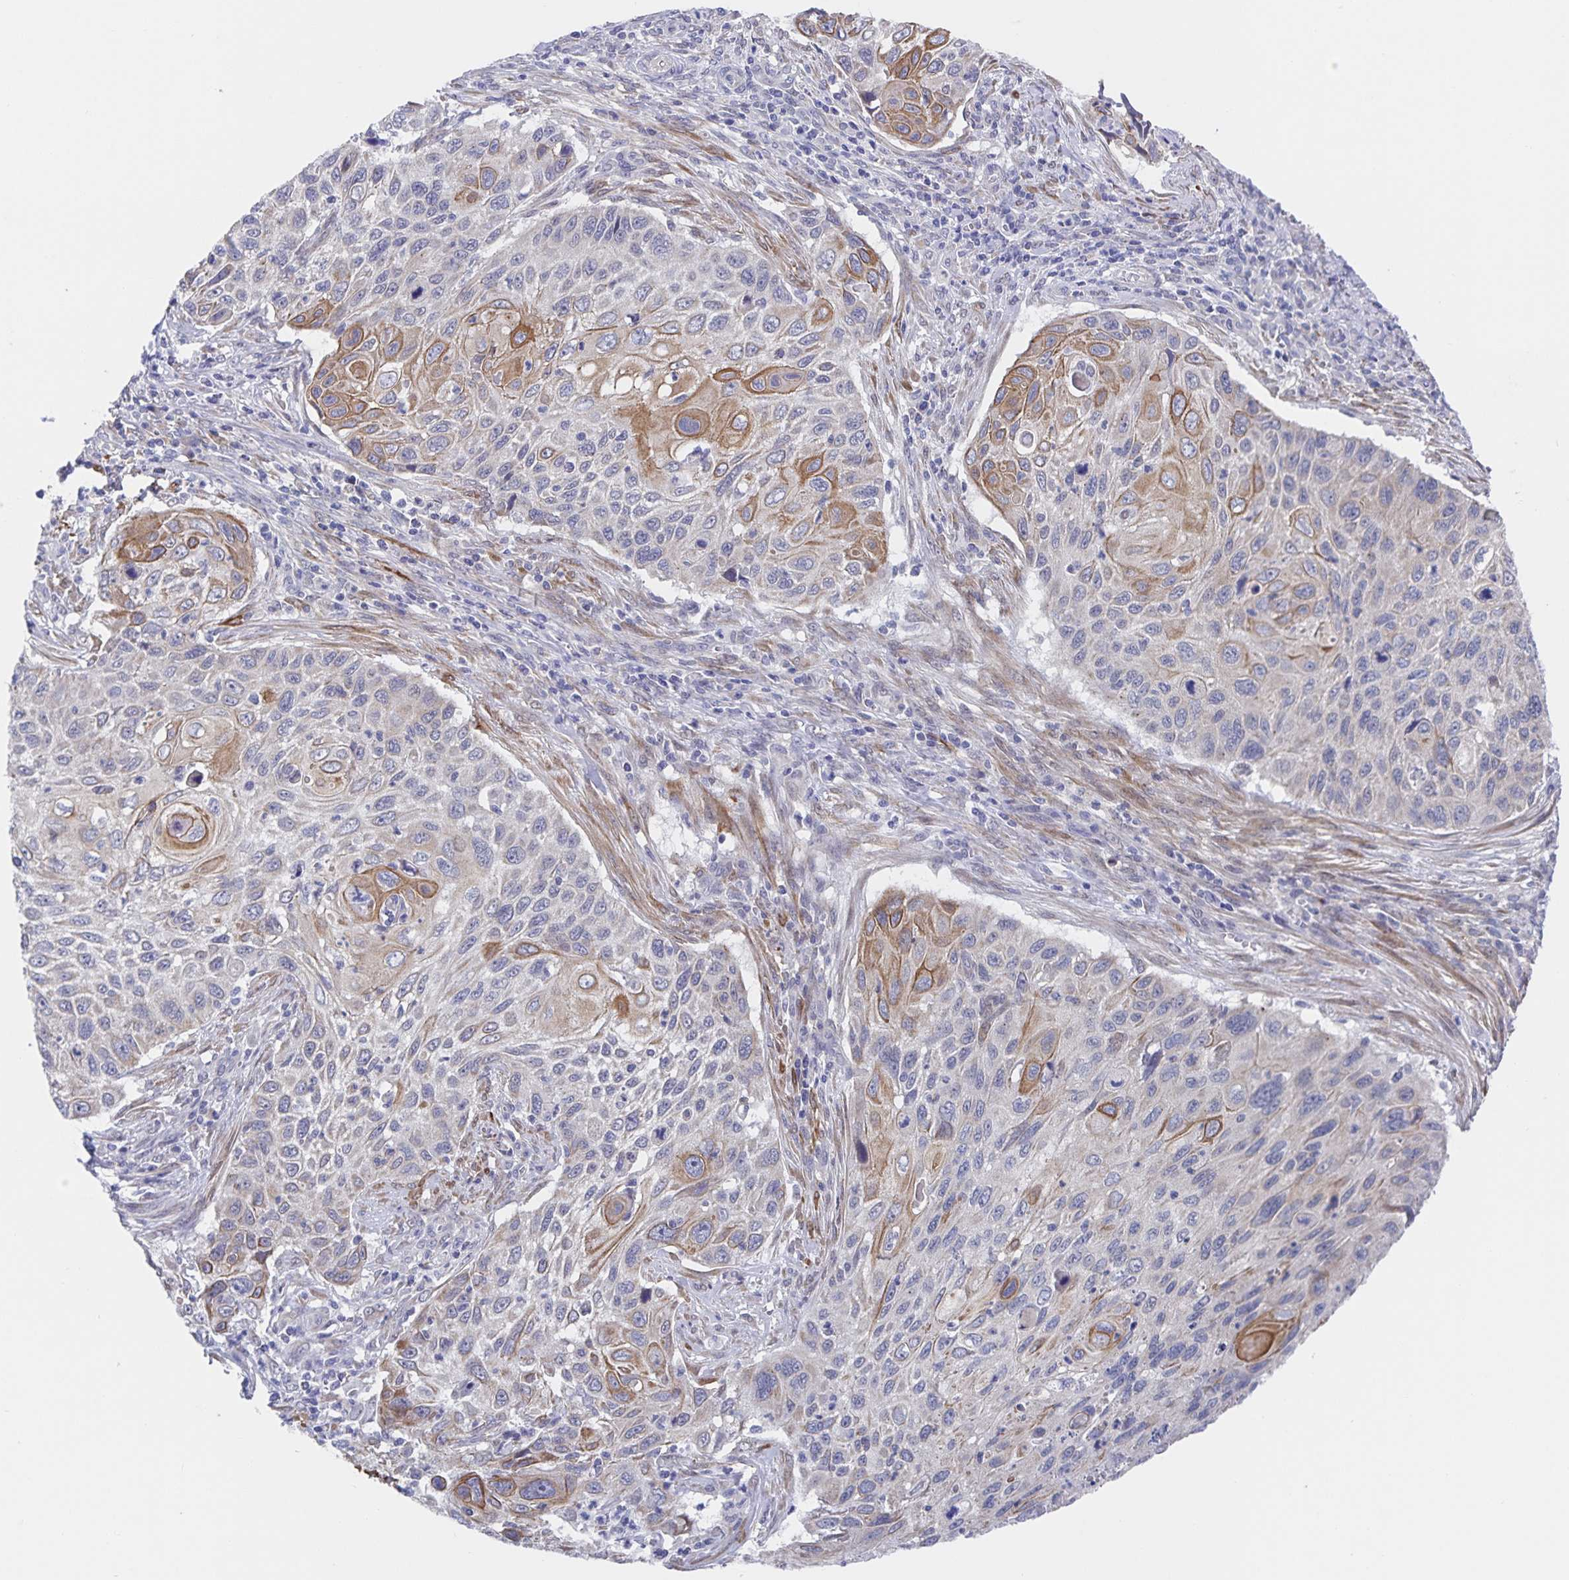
{"staining": {"intensity": "moderate", "quantity": "<25%", "location": "cytoplasmic/membranous"}, "tissue": "cervical cancer", "cell_type": "Tumor cells", "image_type": "cancer", "snomed": [{"axis": "morphology", "description": "Squamous cell carcinoma, NOS"}, {"axis": "topography", "description": "Cervix"}], "caption": "A brown stain highlights moderate cytoplasmic/membranous staining of a protein in squamous cell carcinoma (cervical) tumor cells. (DAB IHC, brown staining for protein, blue staining for nuclei).", "gene": "ZIK1", "patient": {"sex": "female", "age": 70}}